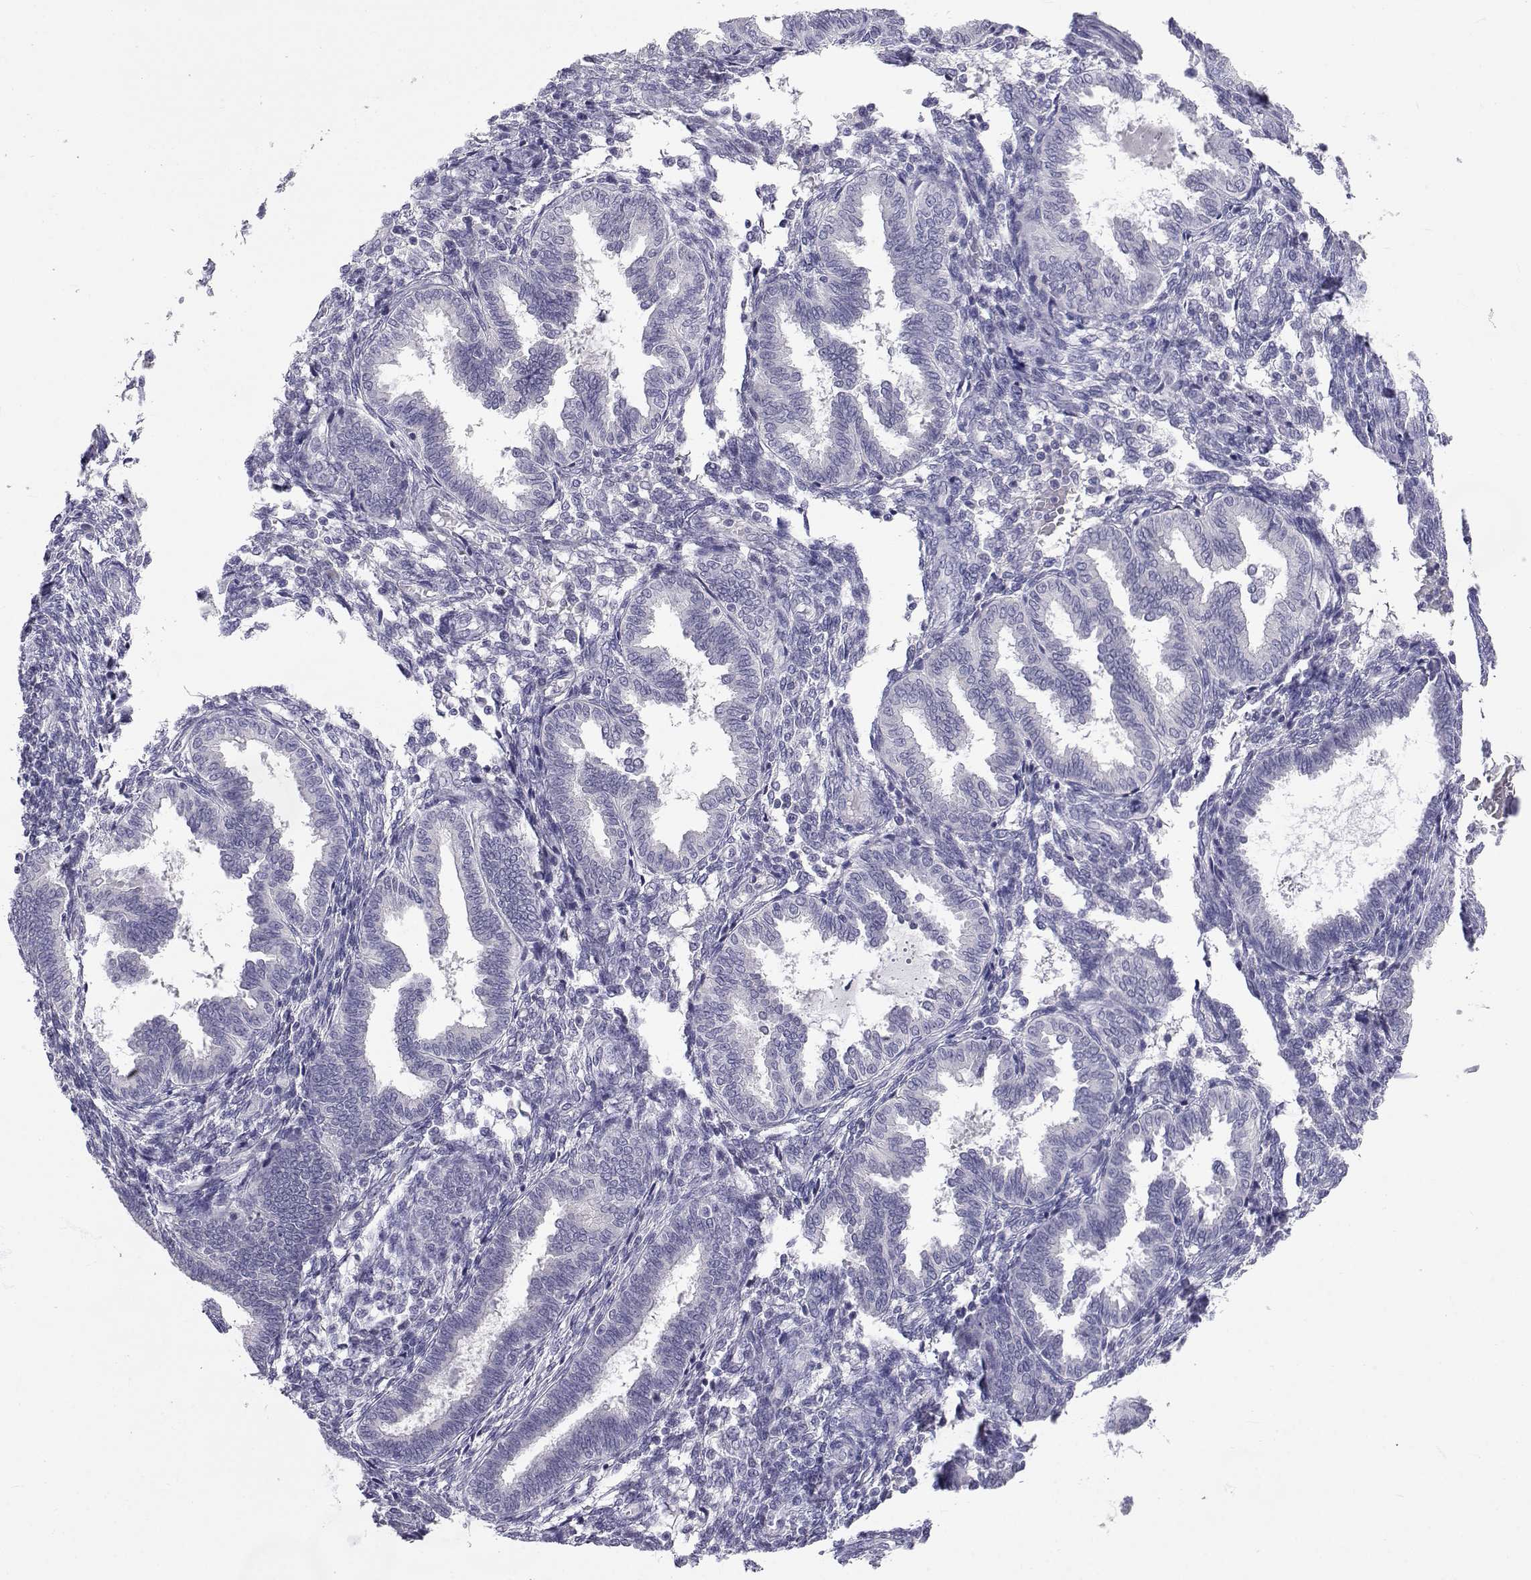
{"staining": {"intensity": "negative", "quantity": "none", "location": "none"}, "tissue": "endometrium", "cell_type": "Cells in endometrial stroma", "image_type": "normal", "snomed": [{"axis": "morphology", "description": "Normal tissue, NOS"}, {"axis": "topography", "description": "Endometrium"}], "caption": "Protein analysis of unremarkable endometrium shows no significant positivity in cells in endometrial stroma.", "gene": "SLC6A3", "patient": {"sex": "female", "age": 42}}